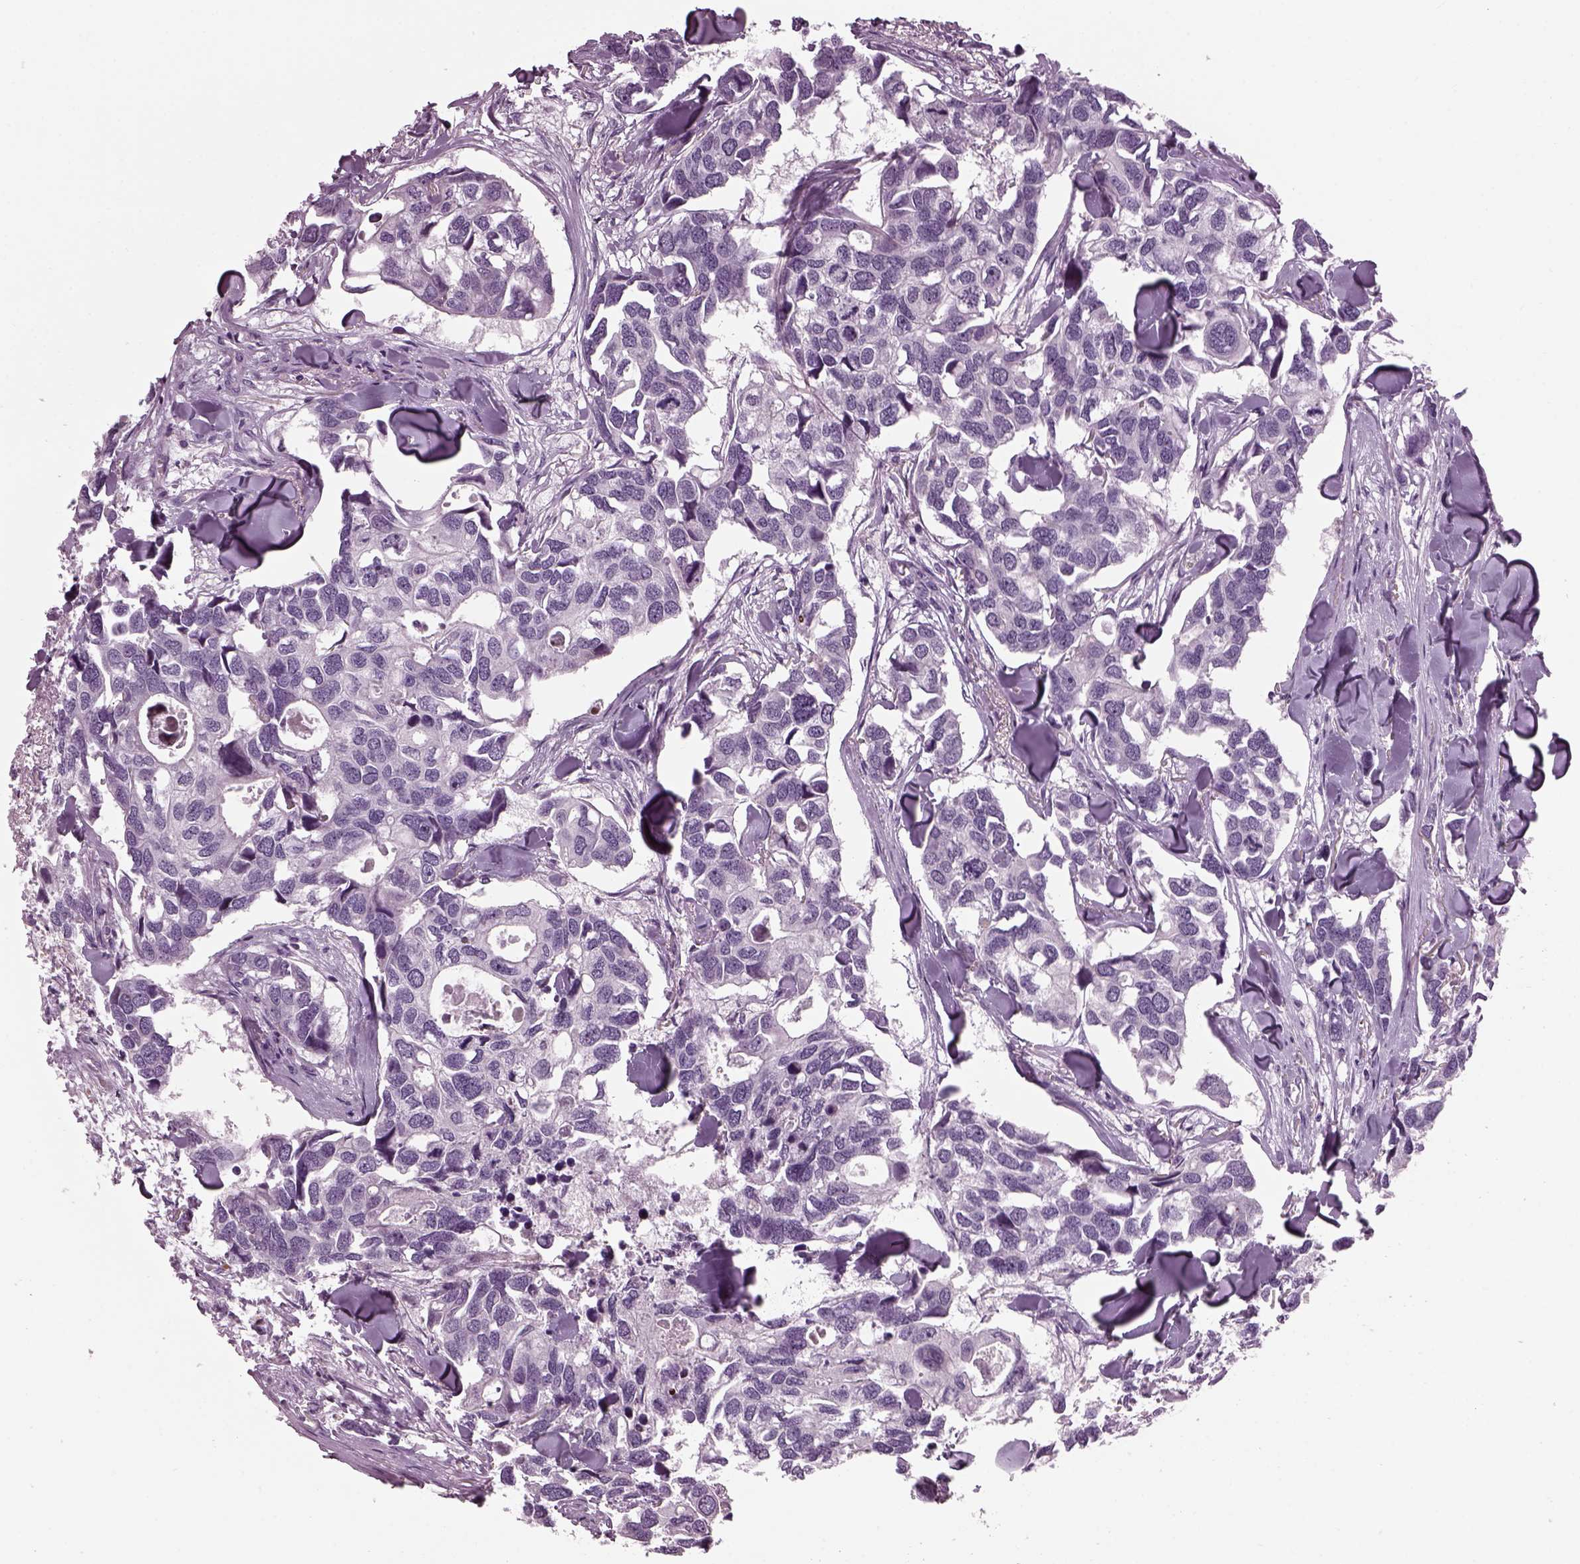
{"staining": {"intensity": "negative", "quantity": "none", "location": "none"}, "tissue": "breast cancer", "cell_type": "Tumor cells", "image_type": "cancer", "snomed": [{"axis": "morphology", "description": "Duct carcinoma"}, {"axis": "topography", "description": "Breast"}], "caption": "Immunohistochemistry of breast invasive ductal carcinoma displays no expression in tumor cells.", "gene": "DPYSL5", "patient": {"sex": "female", "age": 83}}